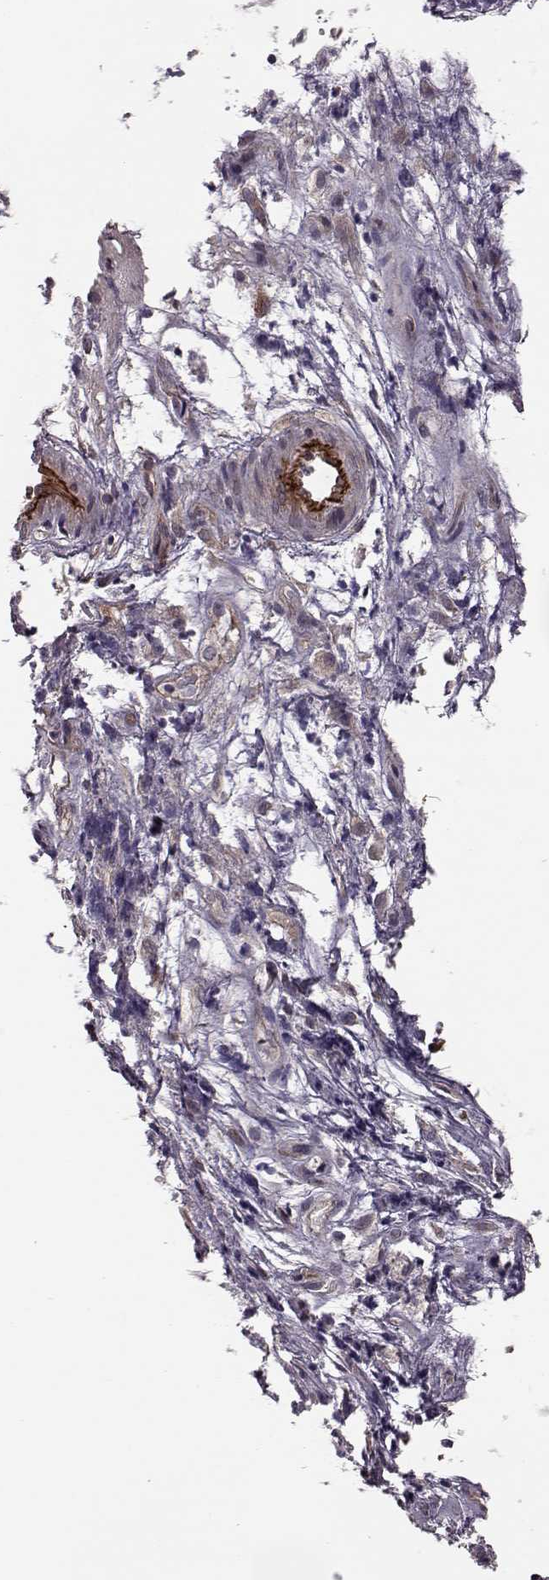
{"staining": {"intensity": "strong", "quantity": ">75%", "location": "cytoplasmic/membranous"}, "tissue": "nasopharynx", "cell_type": "Respiratory epithelial cells", "image_type": "normal", "snomed": [{"axis": "morphology", "description": "Normal tissue, NOS"}, {"axis": "topography", "description": "Nasopharynx"}], "caption": "Immunohistochemical staining of normal nasopharynx shows high levels of strong cytoplasmic/membranous positivity in approximately >75% of respiratory epithelial cells. Nuclei are stained in blue.", "gene": "SYNPO", "patient": {"sex": "male", "age": 31}}